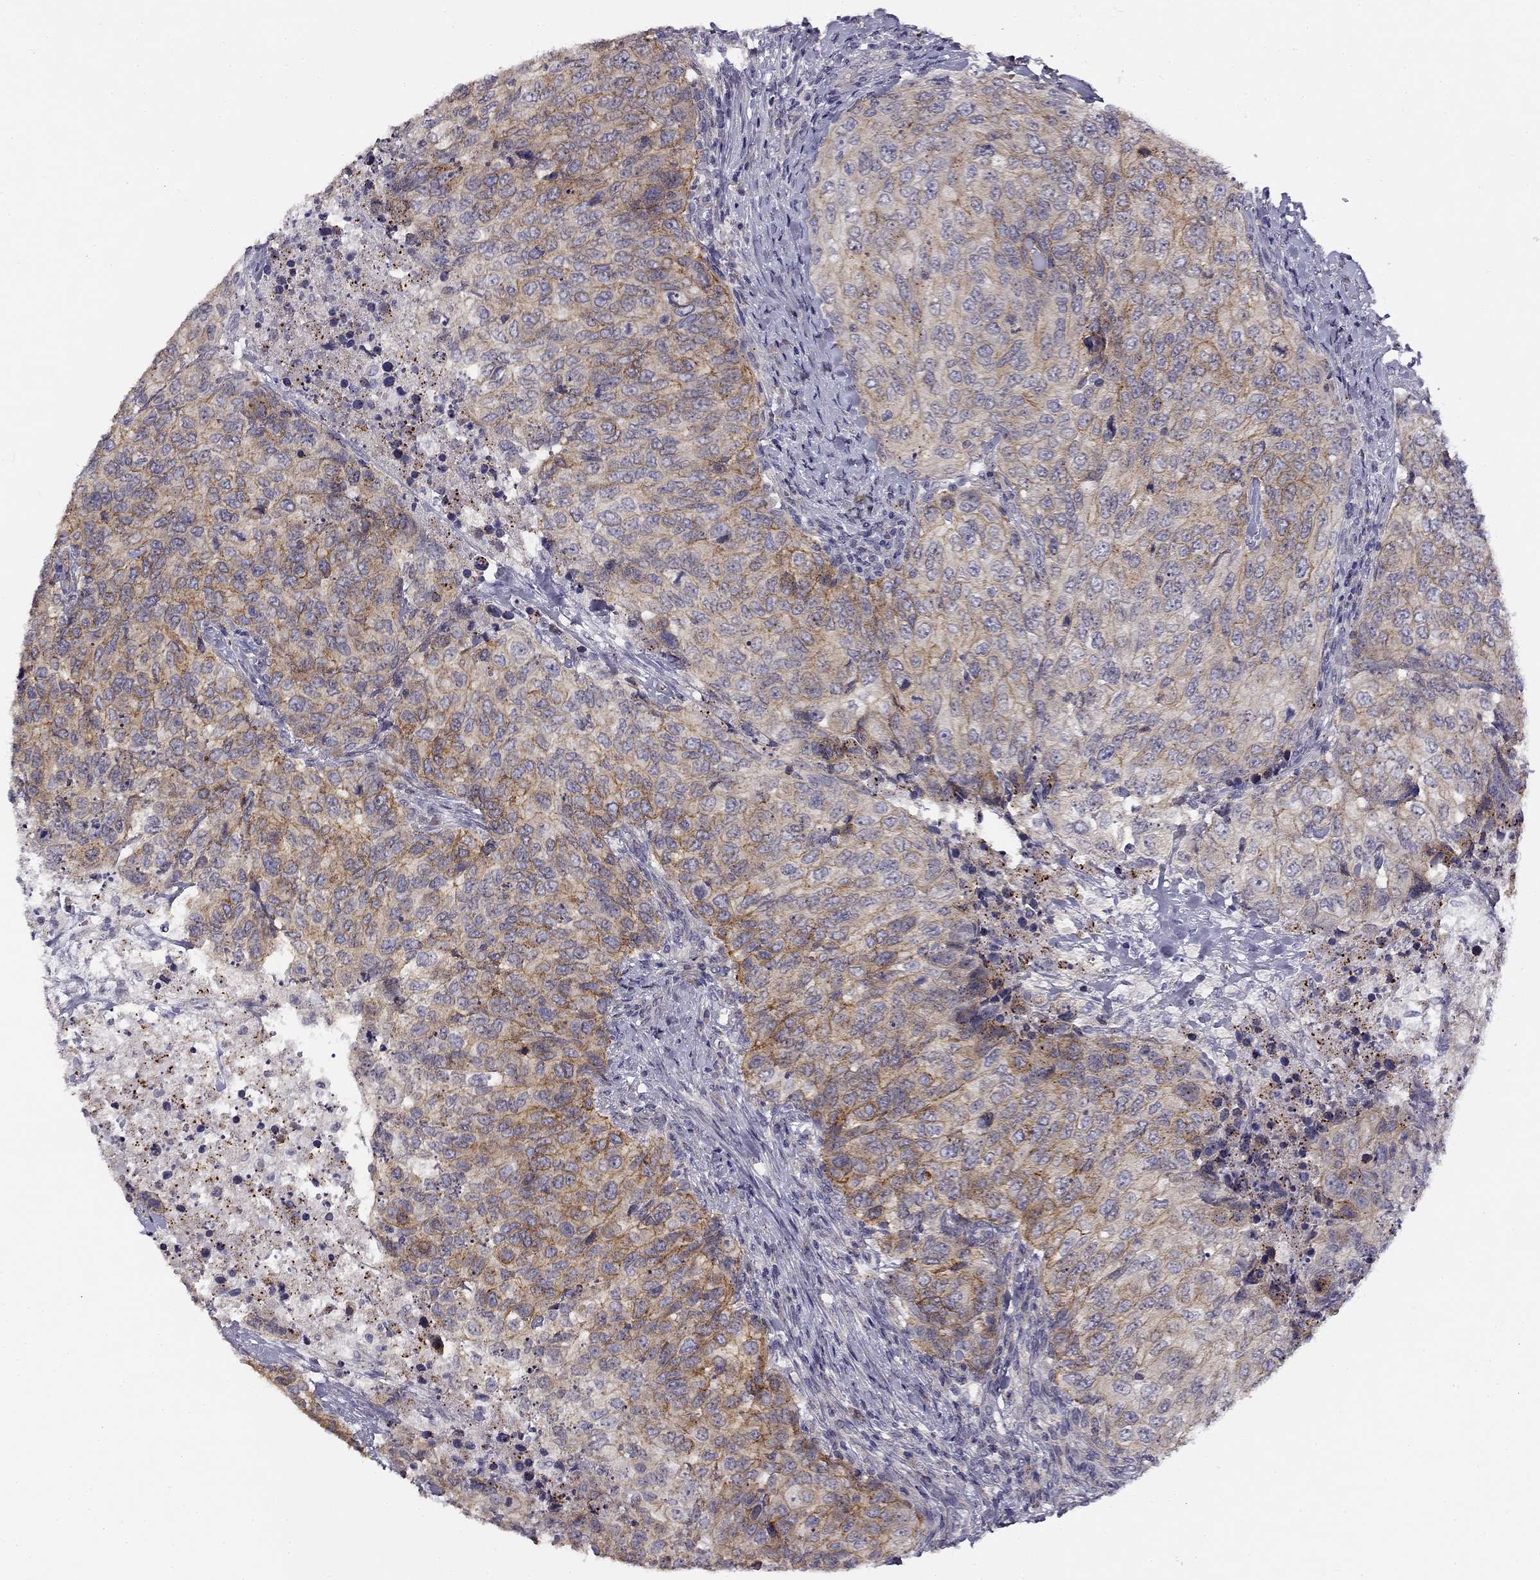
{"staining": {"intensity": "strong", "quantity": "<25%", "location": "cytoplasmic/membranous"}, "tissue": "urothelial cancer", "cell_type": "Tumor cells", "image_type": "cancer", "snomed": [{"axis": "morphology", "description": "Urothelial carcinoma, High grade"}, {"axis": "topography", "description": "Urinary bladder"}], "caption": "Protein staining of high-grade urothelial carcinoma tissue shows strong cytoplasmic/membranous positivity in about <25% of tumor cells.", "gene": "CNR1", "patient": {"sex": "female", "age": 78}}